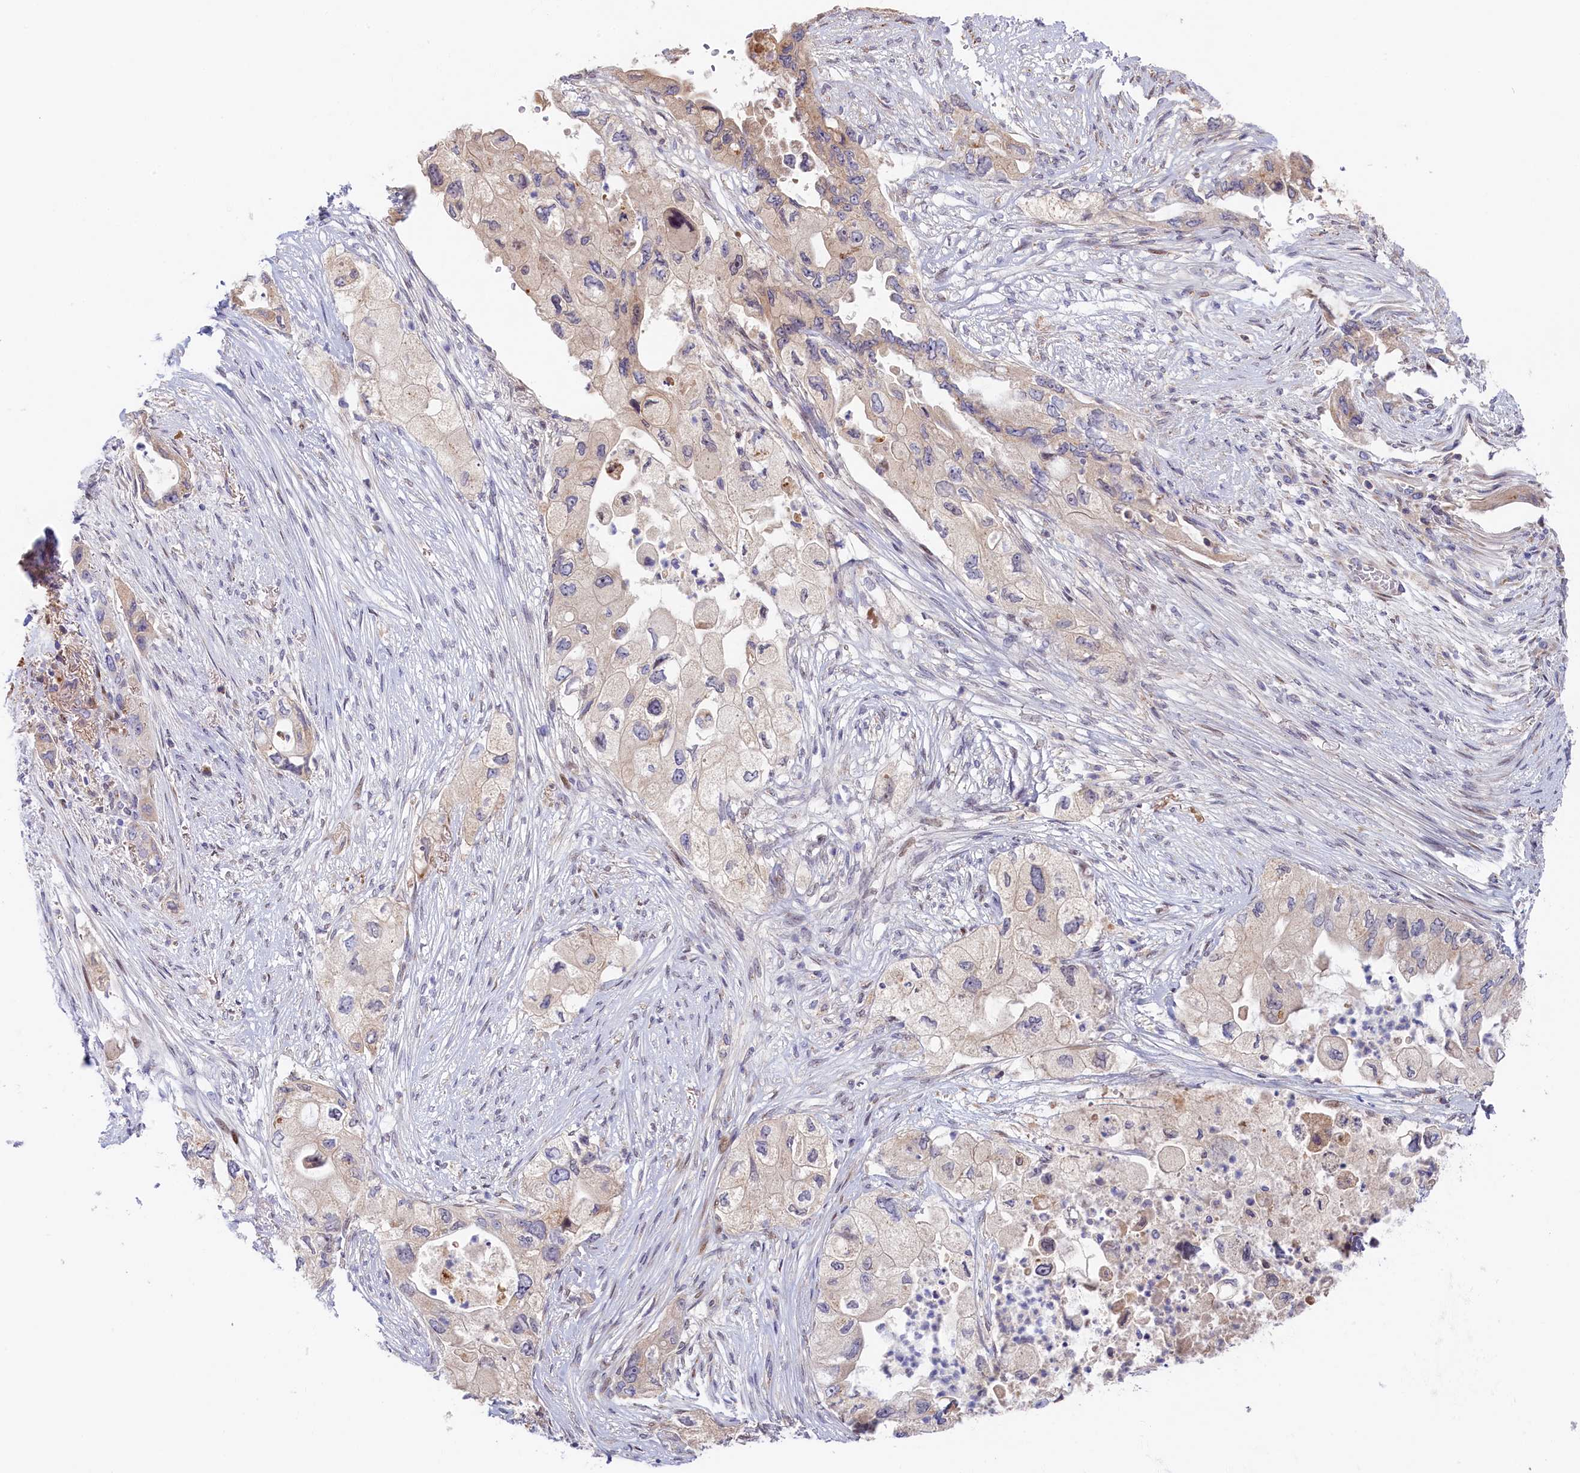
{"staining": {"intensity": "weak", "quantity": "<25%", "location": "nuclear"}, "tissue": "pancreatic cancer", "cell_type": "Tumor cells", "image_type": "cancer", "snomed": [{"axis": "morphology", "description": "Adenocarcinoma, NOS"}, {"axis": "topography", "description": "Pancreas"}], "caption": "This is an immunohistochemistry (IHC) photomicrograph of pancreatic cancer (adenocarcinoma). There is no positivity in tumor cells.", "gene": "CHST12", "patient": {"sex": "female", "age": 73}}